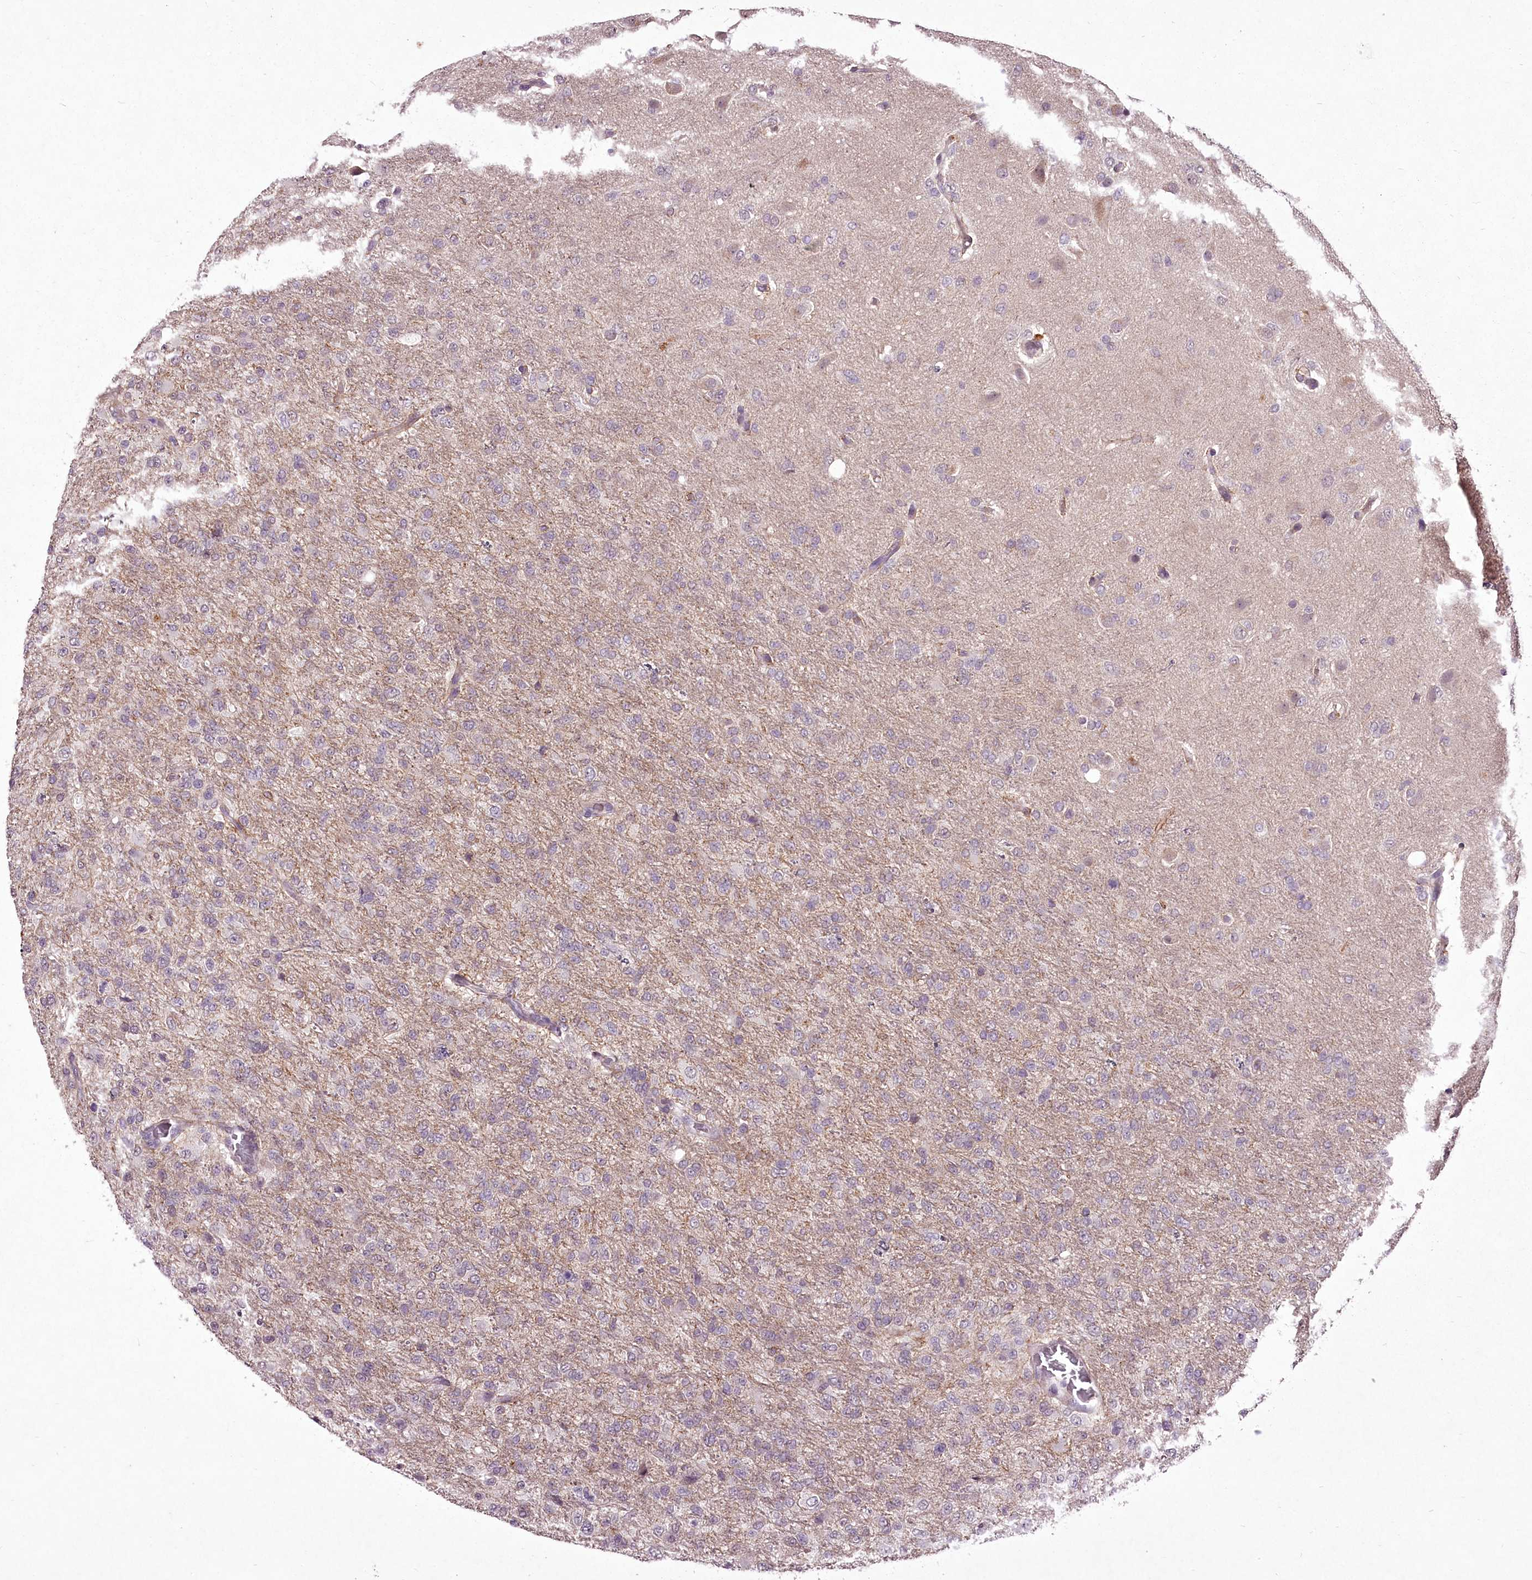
{"staining": {"intensity": "negative", "quantity": "none", "location": "none"}, "tissue": "glioma", "cell_type": "Tumor cells", "image_type": "cancer", "snomed": [{"axis": "morphology", "description": "Glioma, malignant, High grade"}, {"axis": "topography", "description": "Brain"}], "caption": "IHC of human high-grade glioma (malignant) exhibits no staining in tumor cells.", "gene": "C1orf56", "patient": {"sex": "female", "age": 74}}